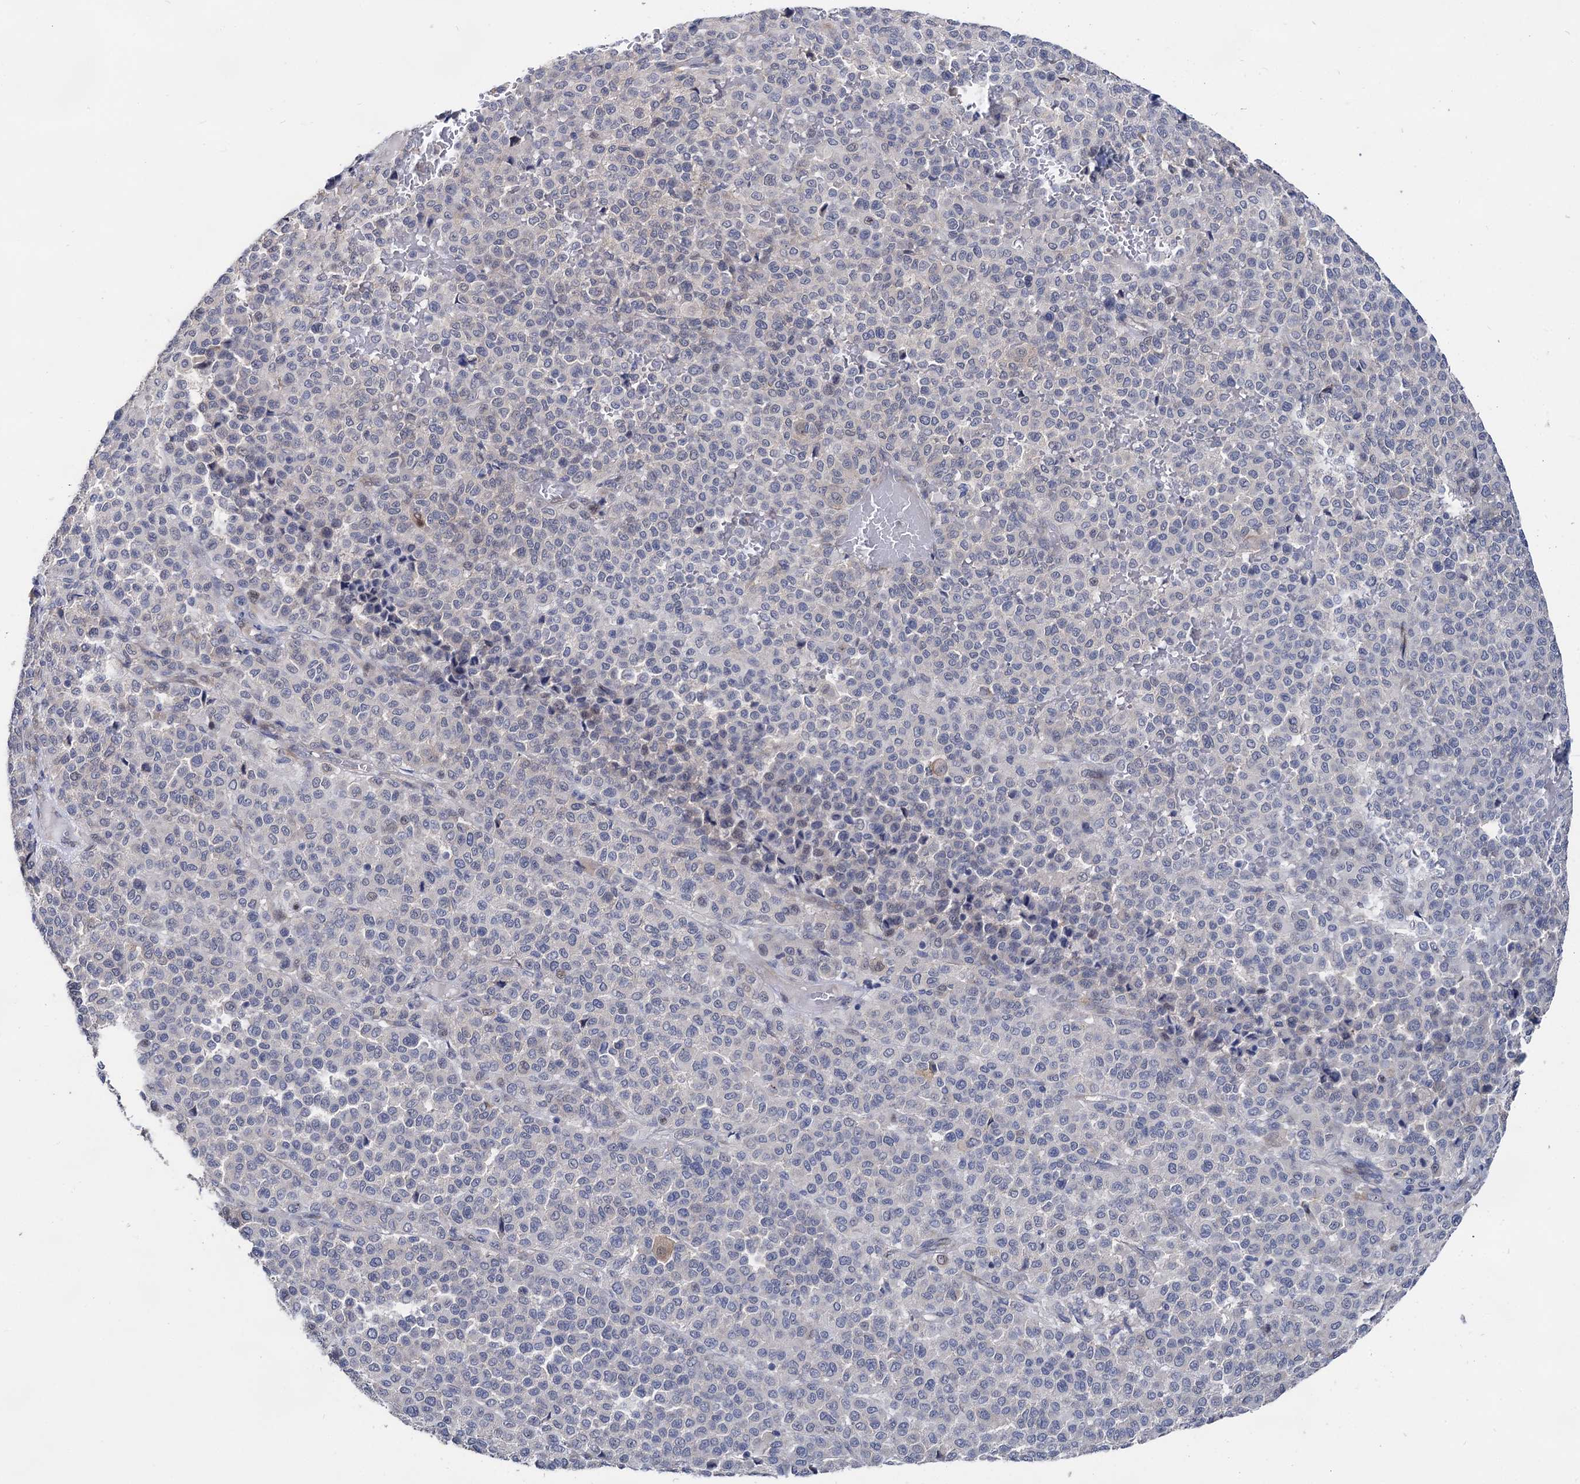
{"staining": {"intensity": "negative", "quantity": "none", "location": "none"}, "tissue": "melanoma", "cell_type": "Tumor cells", "image_type": "cancer", "snomed": [{"axis": "morphology", "description": "Malignant melanoma, Metastatic site"}, {"axis": "topography", "description": "Pancreas"}], "caption": "DAB immunohistochemical staining of human melanoma shows no significant staining in tumor cells. (DAB (3,3'-diaminobenzidine) immunohistochemistry visualized using brightfield microscopy, high magnification).", "gene": "CAPRIN2", "patient": {"sex": "female", "age": 30}}